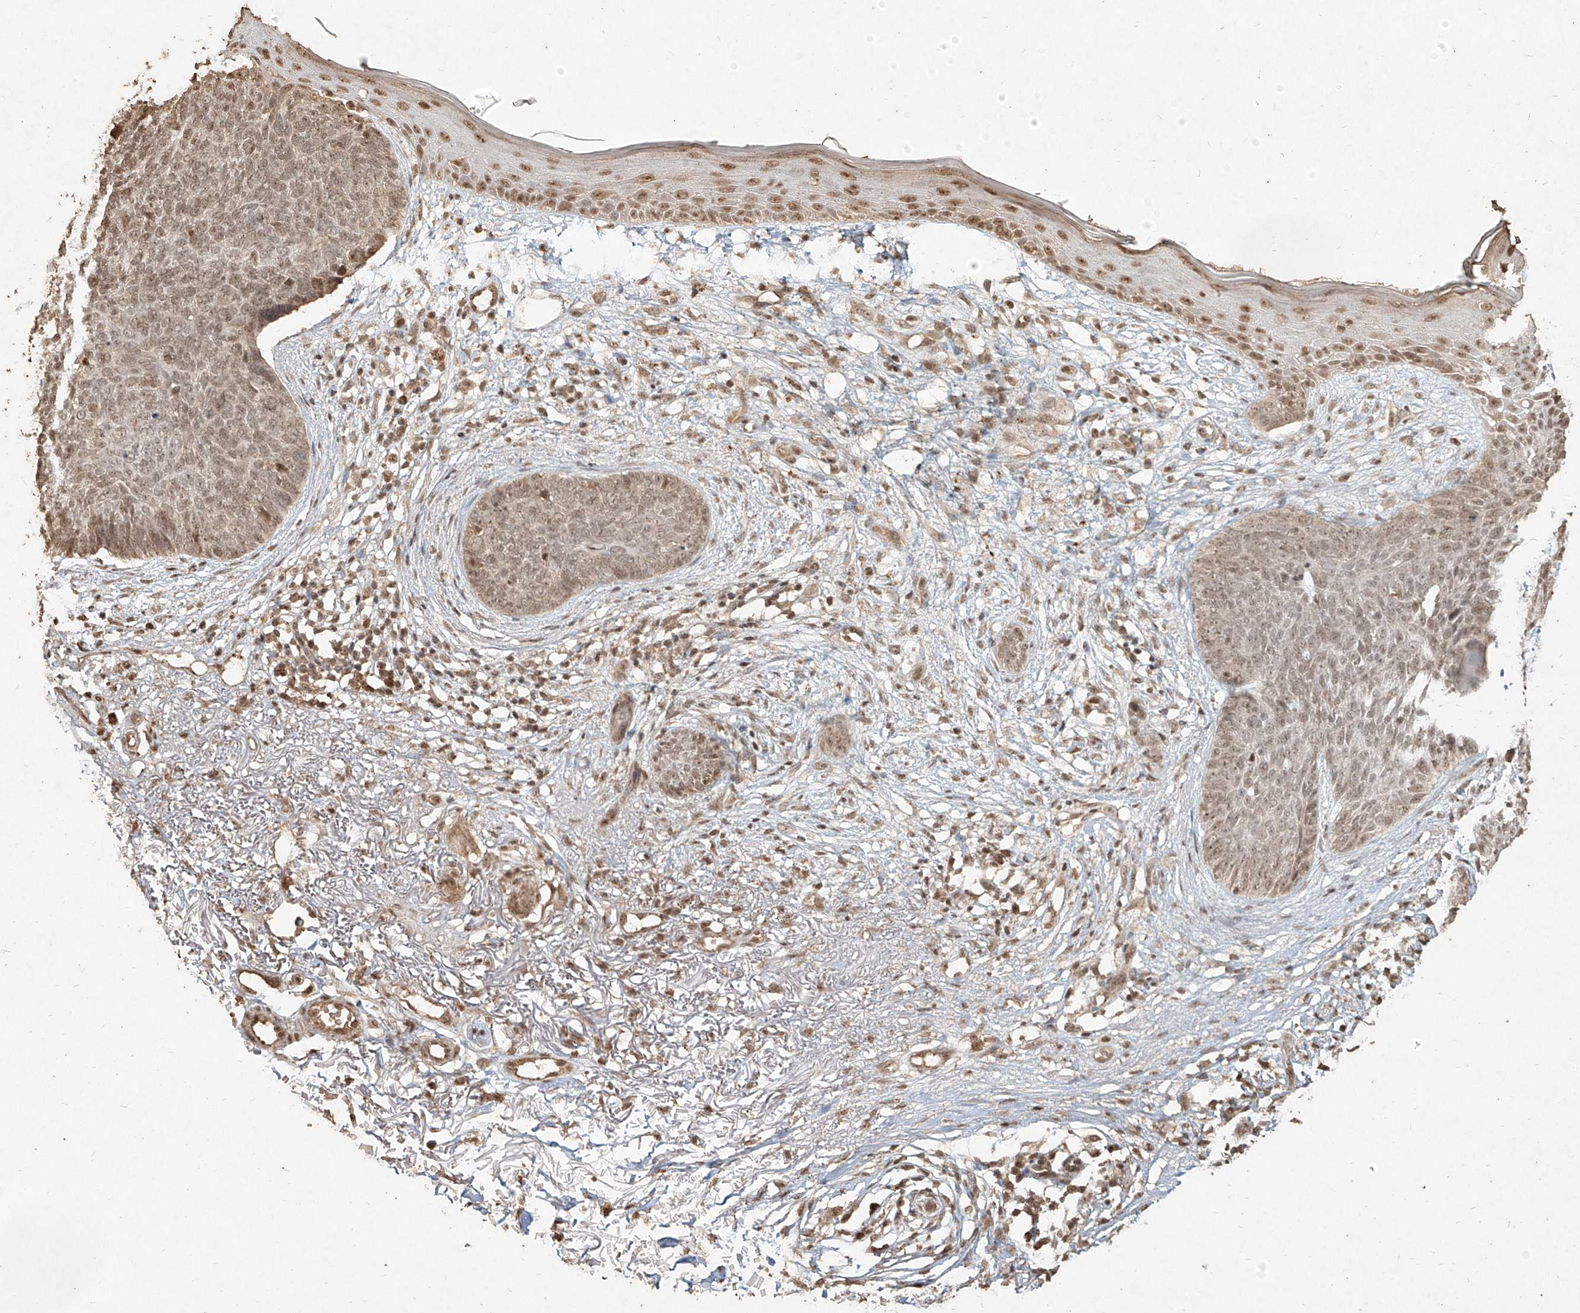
{"staining": {"intensity": "weak", "quantity": ">75%", "location": "nuclear"}, "tissue": "skin cancer", "cell_type": "Tumor cells", "image_type": "cancer", "snomed": [{"axis": "morphology", "description": "Basal cell carcinoma"}, {"axis": "topography", "description": "Skin"}], "caption": "High-magnification brightfield microscopy of basal cell carcinoma (skin) stained with DAB (brown) and counterstained with hematoxylin (blue). tumor cells exhibit weak nuclear expression is present in approximately>75% of cells. (DAB = brown stain, brightfield microscopy at high magnification).", "gene": "UBE2K", "patient": {"sex": "female", "age": 70}}